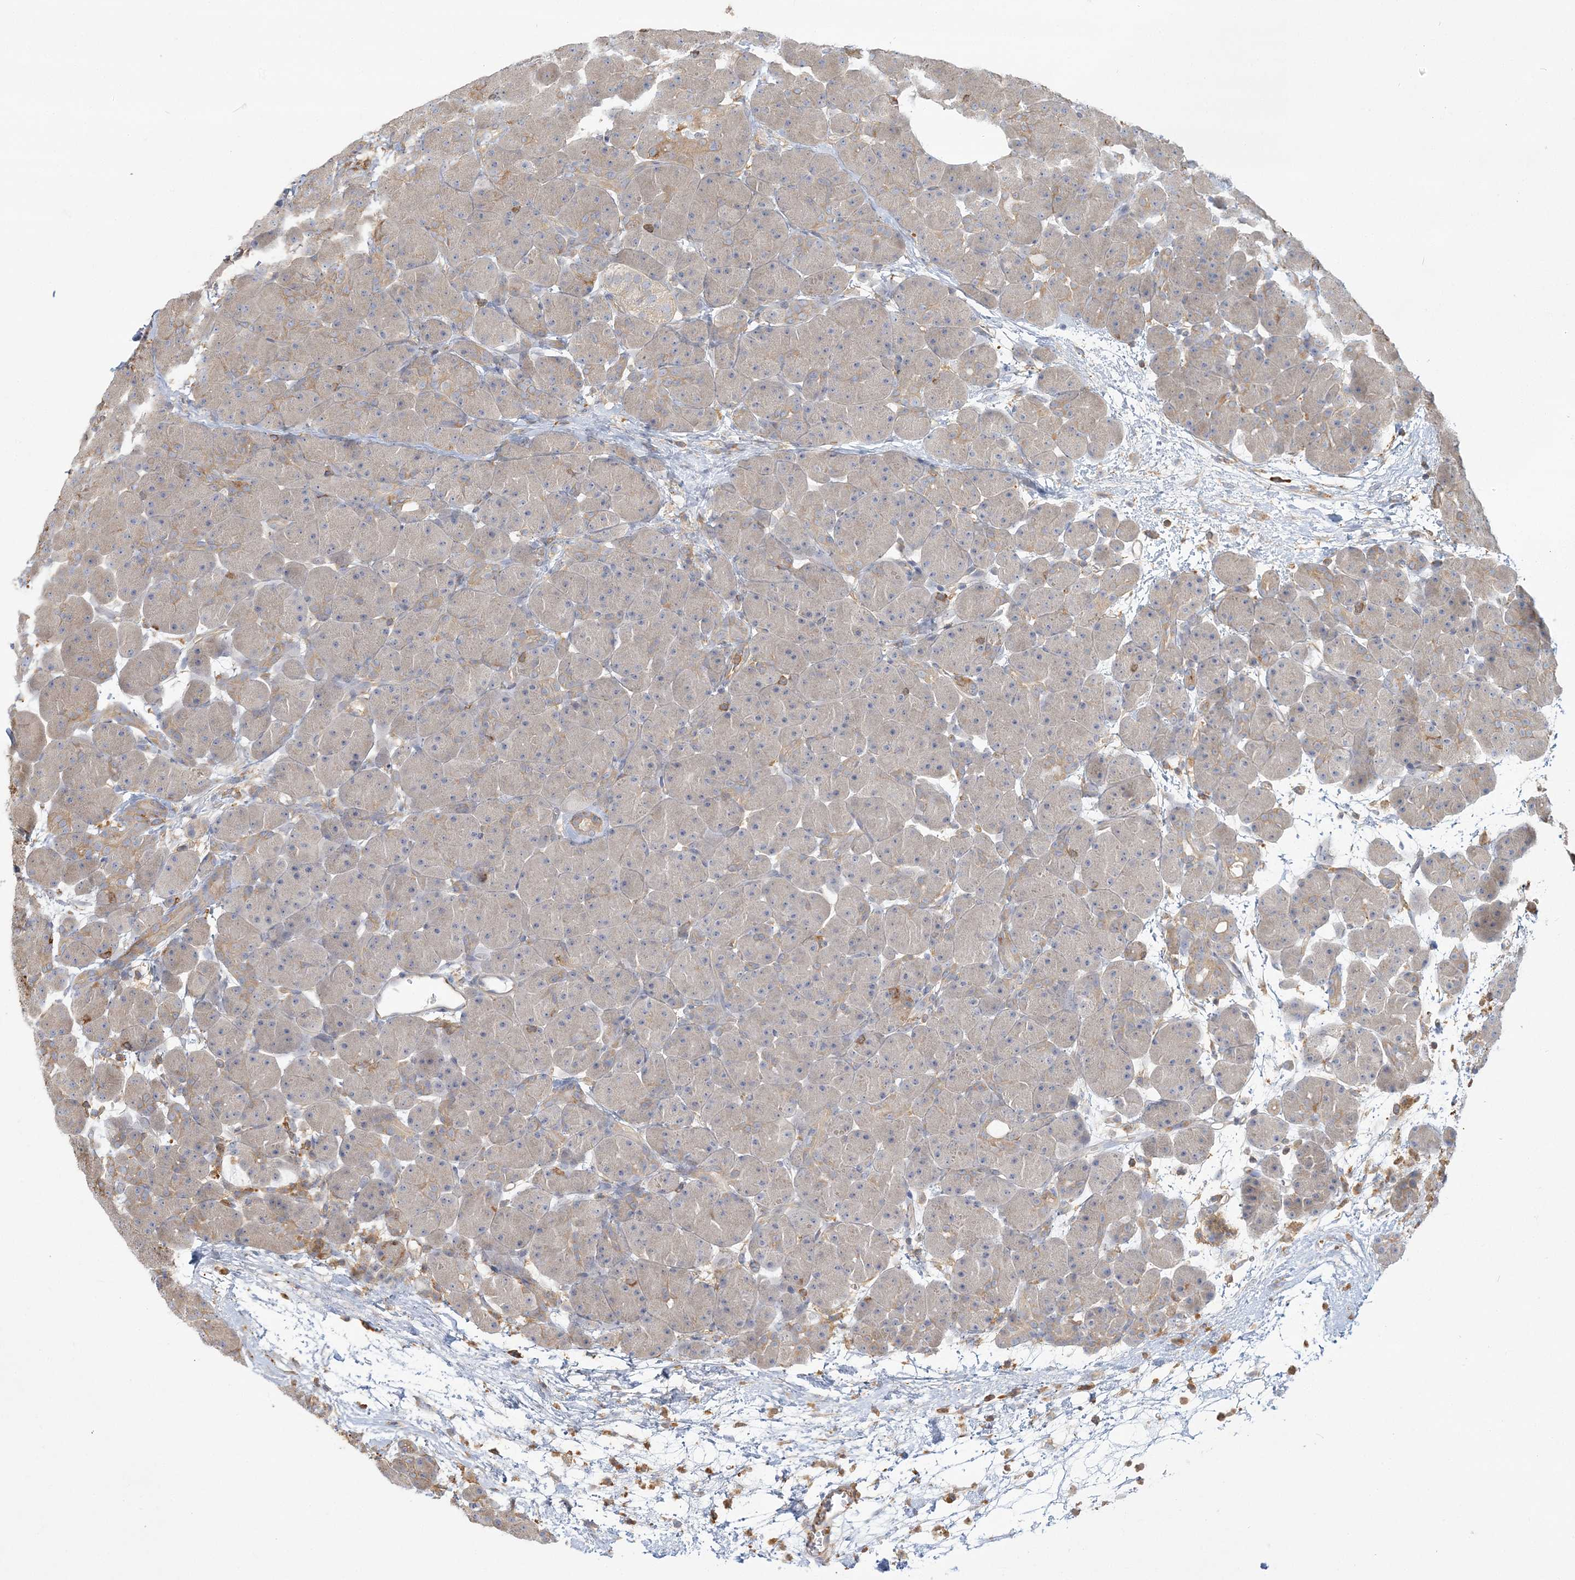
{"staining": {"intensity": "moderate", "quantity": "<25%", "location": "cytoplasmic/membranous"}, "tissue": "pancreas", "cell_type": "Exocrine glandular cells", "image_type": "normal", "snomed": [{"axis": "morphology", "description": "Normal tissue, NOS"}, {"axis": "topography", "description": "Pancreas"}], "caption": "High-magnification brightfield microscopy of unremarkable pancreas stained with DAB (3,3'-diaminobenzidine) (brown) and counterstained with hematoxylin (blue). exocrine glandular cells exhibit moderate cytoplasmic/membranous positivity is identified in about<25% of cells.", "gene": "ANKS1A", "patient": {"sex": "male", "age": 66}}